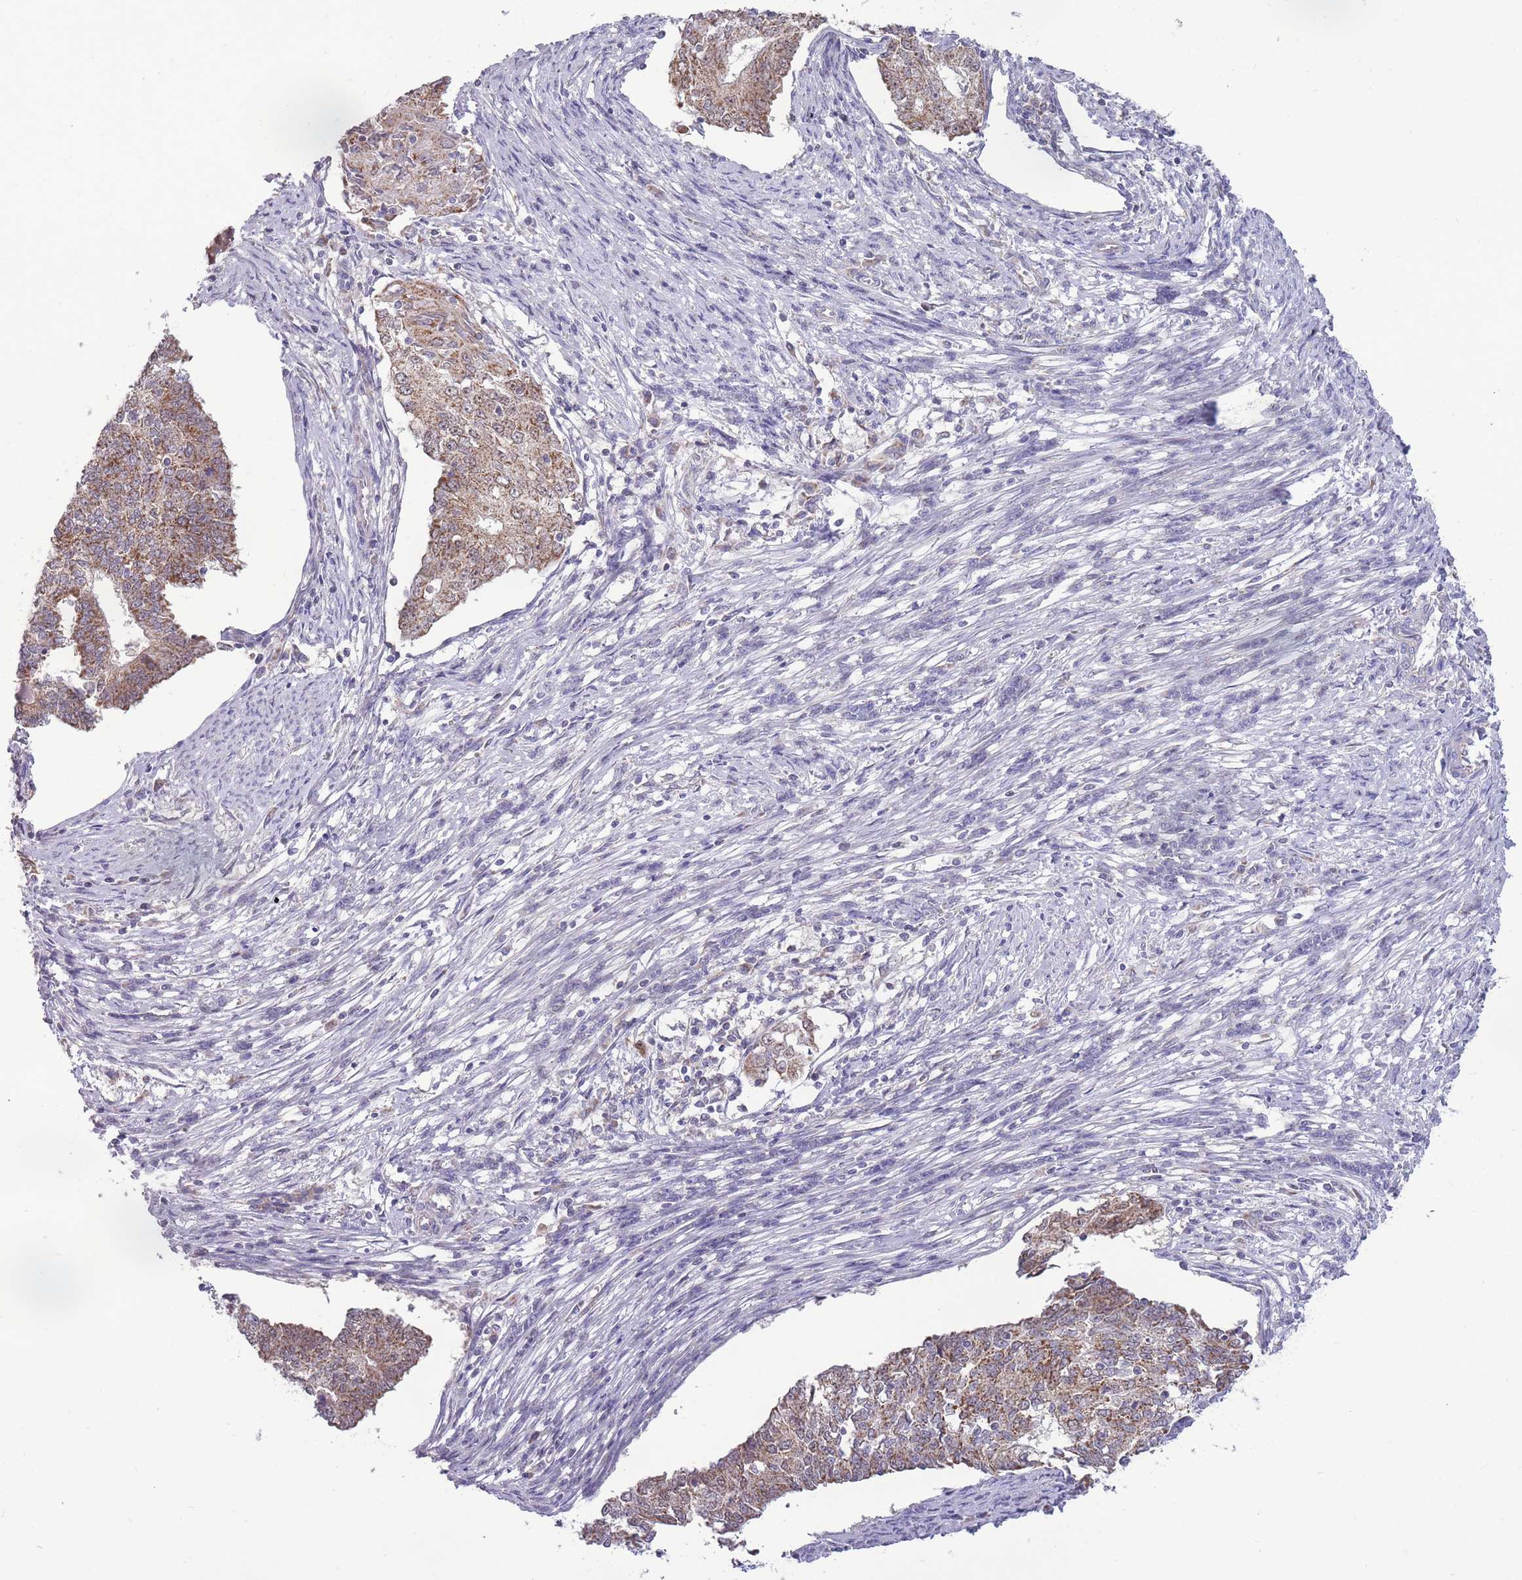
{"staining": {"intensity": "moderate", "quantity": ">75%", "location": "cytoplasmic/membranous"}, "tissue": "endometrial cancer", "cell_type": "Tumor cells", "image_type": "cancer", "snomed": [{"axis": "morphology", "description": "Adenocarcinoma, NOS"}, {"axis": "topography", "description": "Endometrium"}], "caption": "Adenocarcinoma (endometrial) stained with a protein marker shows moderate staining in tumor cells.", "gene": "MCIDAS", "patient": {"sex": "female", "age": 56}}